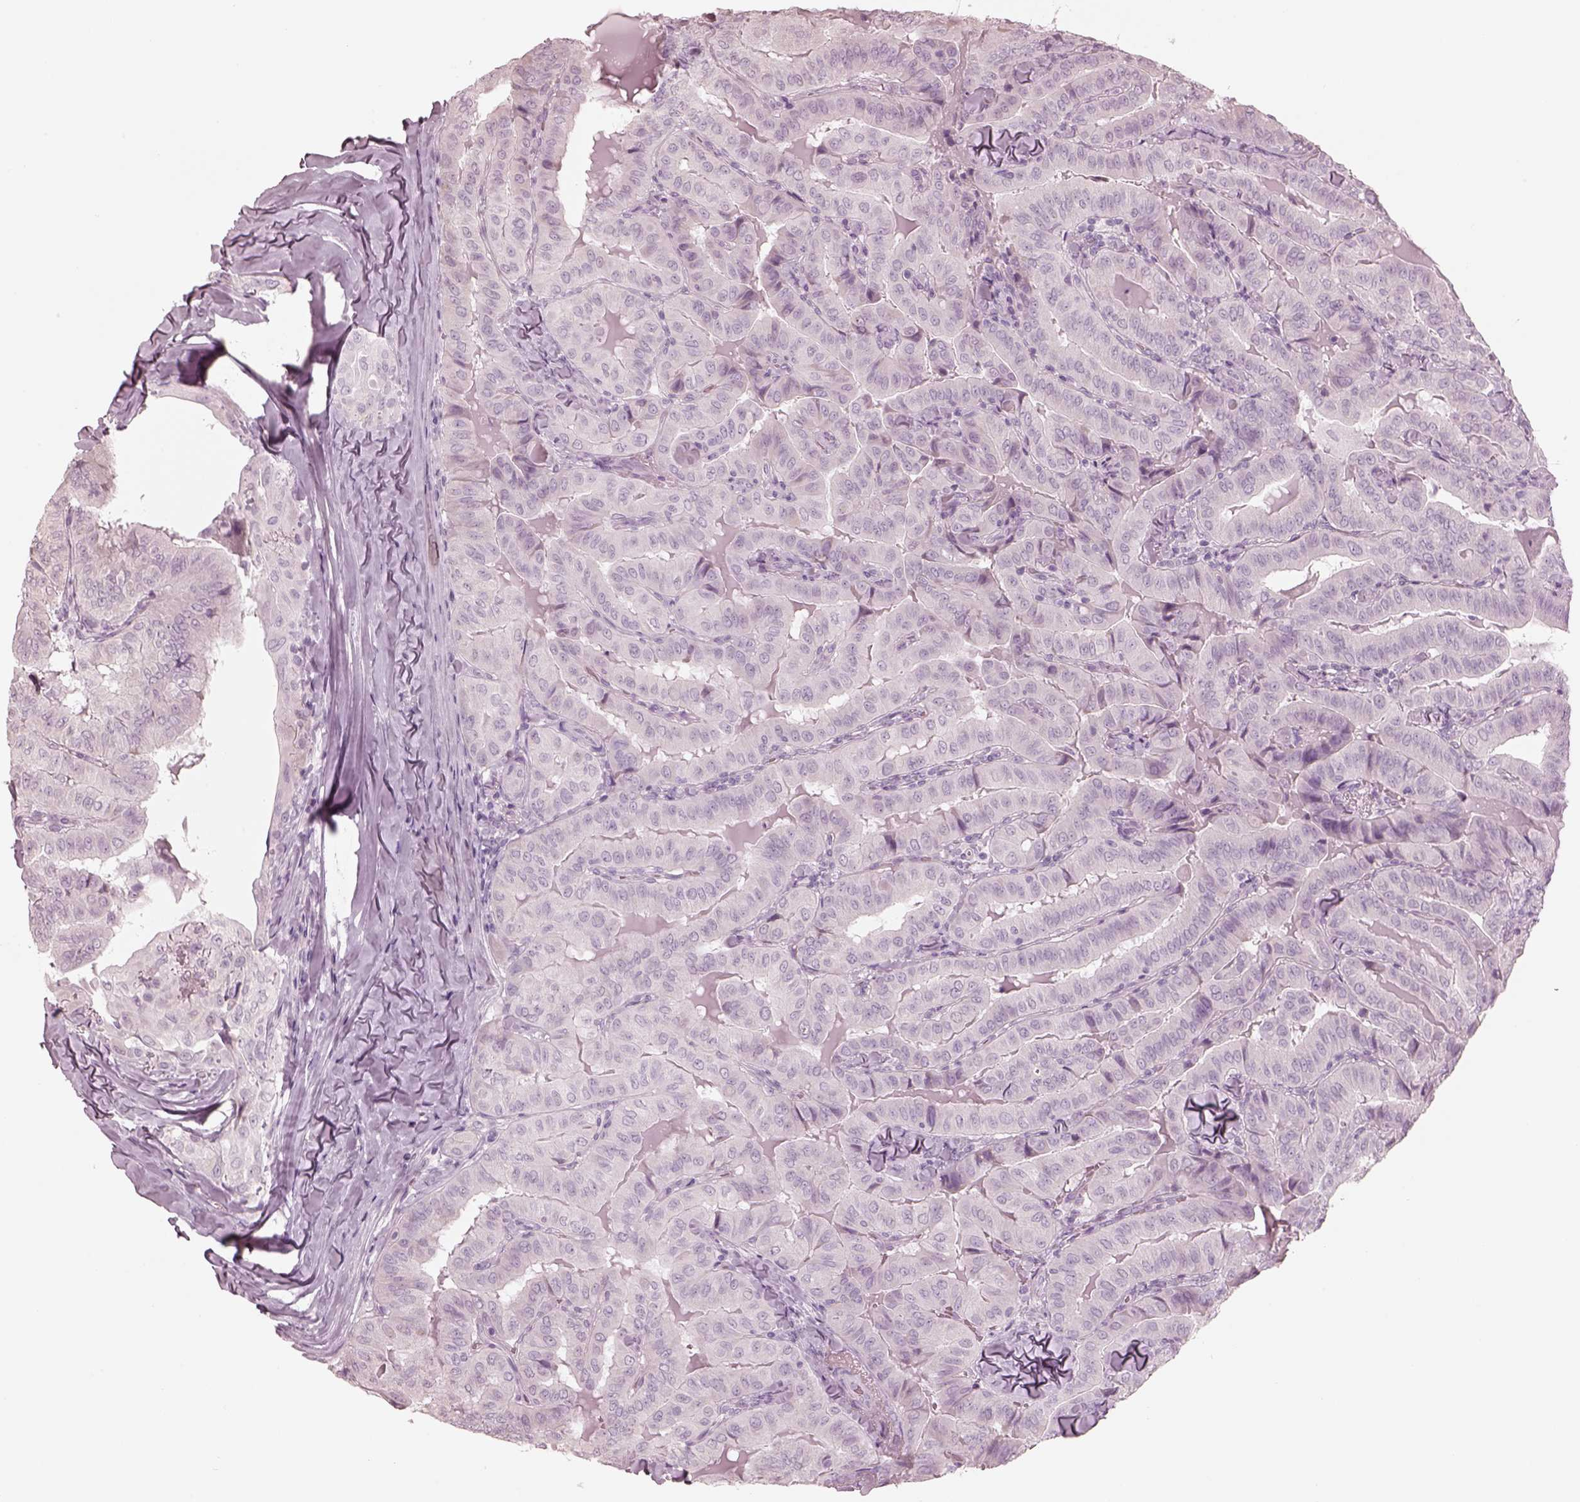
{"staining": {"intensity": "negative", "quantity": "none", "location": "none"}, "tissue": "thyroid cancer", "cell_type": "Tumor cells", "image_type": "cancer", "snomed": [{"axis": "morphology", "description": "Papillary adenocarcinoma, NOS"}, {"axis": "topography", "description": "Thyroid gland"}], "caption": "High magnification brightfield microscopy of papillary adenocarcinoma (thyroid) stained with DAB (3,3'-diaminobenzidine) (brown) and counterstained with hematoxylin (blue): tumor cells show no significant expression.", "gene": "KRTAP24-1", "patient": {"sex": "female", "age": 68}}